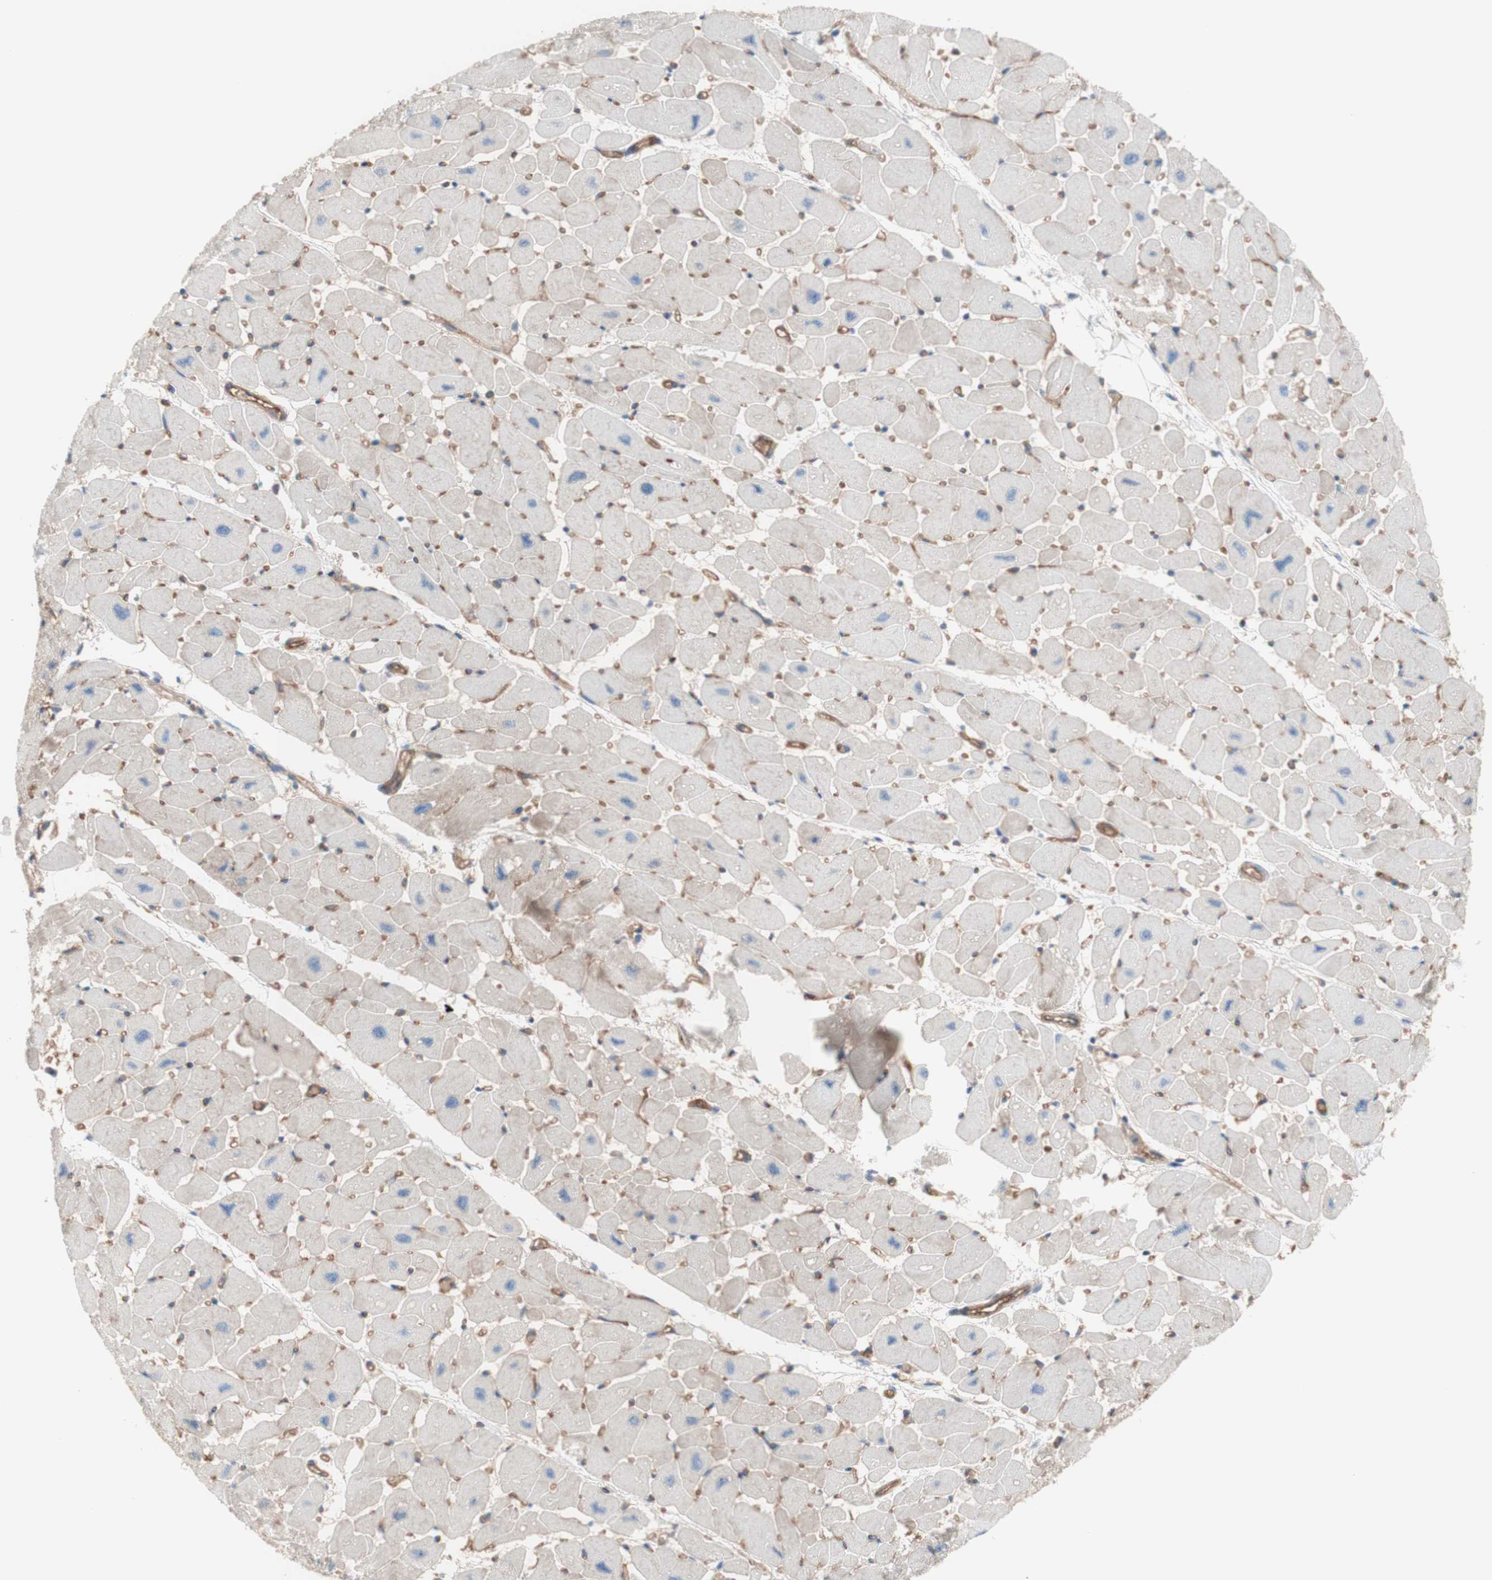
{"staining": {"intensity": "weak", "quantity": "25%-75%", "location": "cytoplasmic/membranous"}, "tissue": "heart muscle", "cell_type": "Cardiomyocytes", "image_type": "normal", "snomed": [{"axis": "morphology", "description": "Normal tissue, NOS"}, {"axis": "topography", "description": "Heart"}], "caption": "Immunohistochemistry (IHC) (DAB (3,3'-diaminobenzidine)) staining of unremarkable human heart muscle exhibits weak cytoplasmic/membranous protein positivity in about 25%-75% of cardiomyocytes. Immunohistochemistry (IHC) stains the protein of interest in brown and the nuclei are stained blue.", "gene": "CD46", "patient": {"sex": "female", "age": 54}}